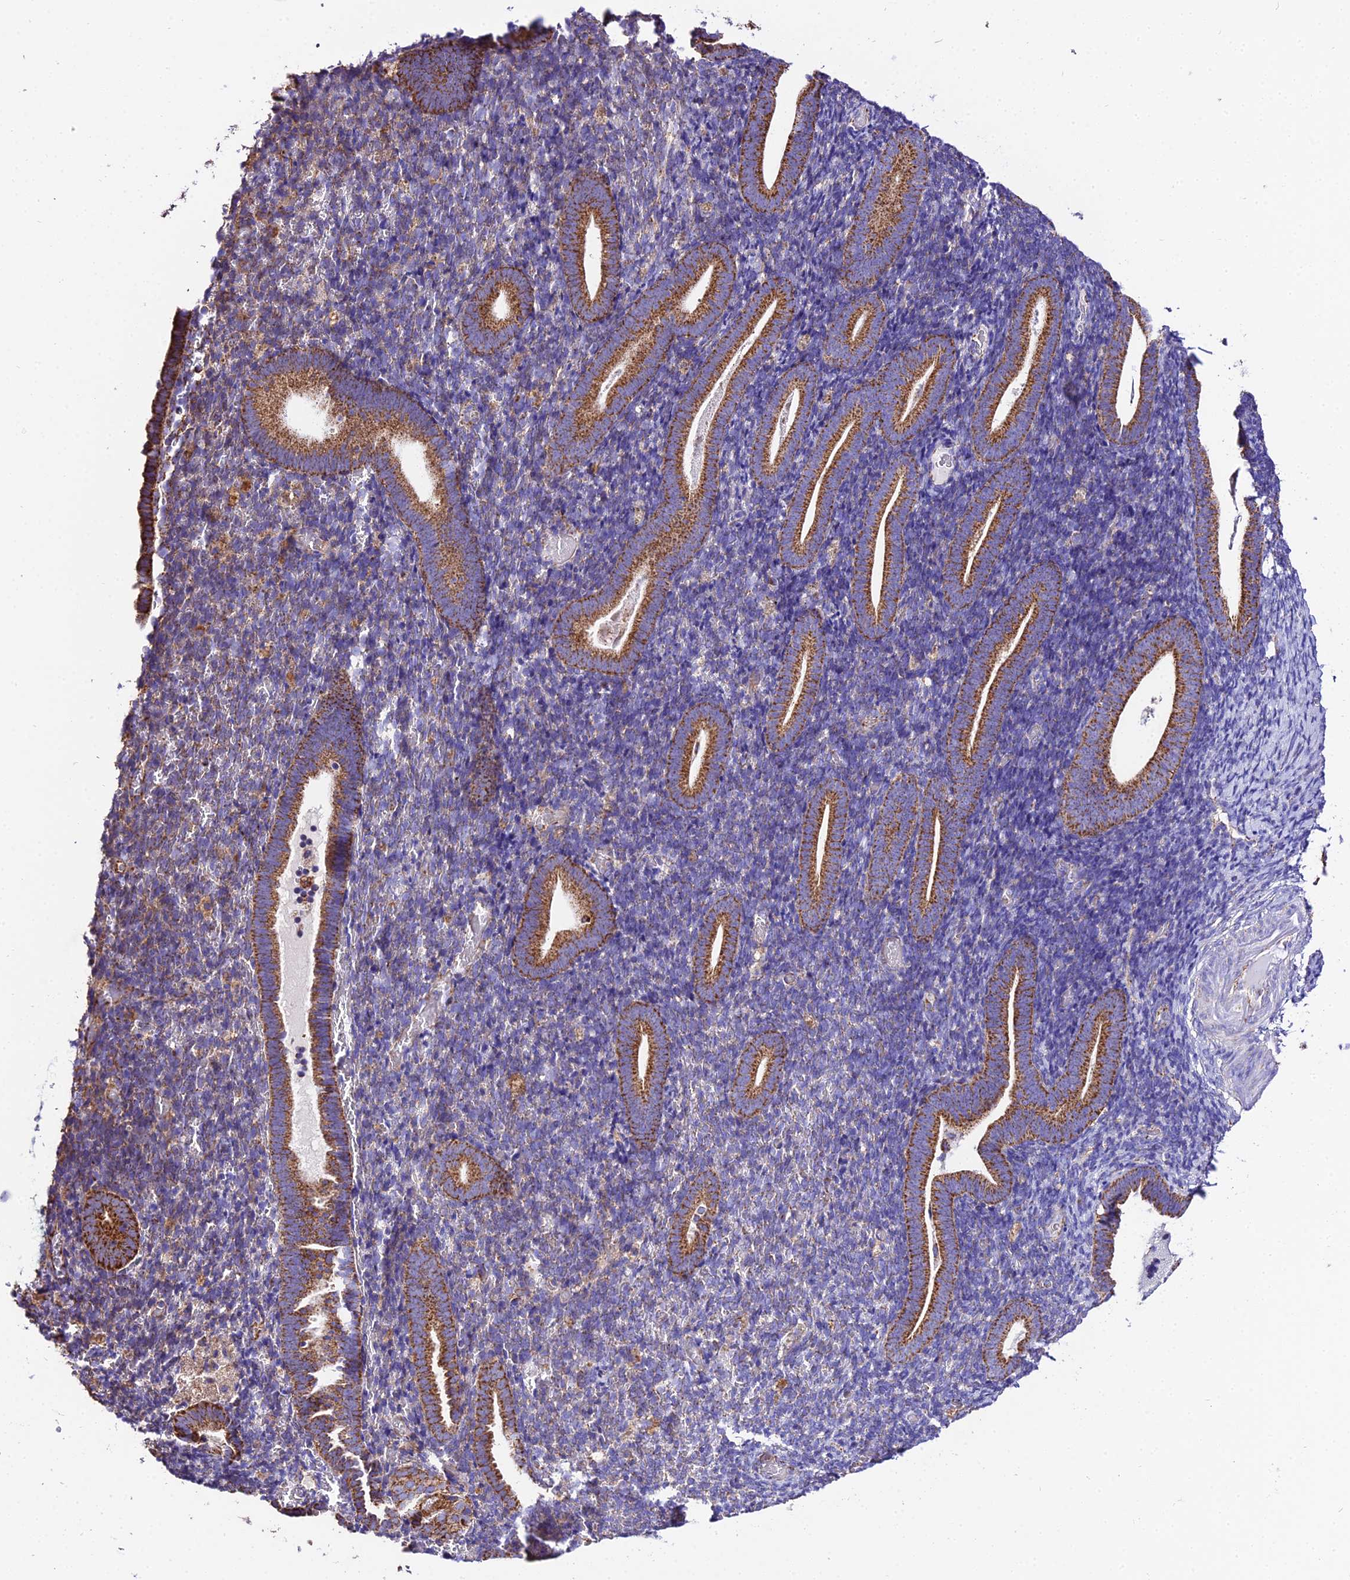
{"staining": {"intensity": "moderate", "quantity": "<25%", "location": "cytoplasmic/membranous"}, "tissue": "endometrium", "cell_type": "Cells in endometrial stroma", "image_type": "normal", "snomed": [{"axis": "morphology", "description": "Normal tissue, NOS"}, {"axis": "topography", "description": "Endometrium"}], "caption": "A high-resolution histopathology image shows IHC staining of normal endometrium, which reveals moderate cytoplasmic/membranous staining in approximately <25% of cells in endometrial stroma. (DAB (3,3'-diaminobenzidine) IHC, brown staining for protein, blue staining for nuclei).", "gene": "OCIAD1", "patient": {"sex": "female", "age": 51}}